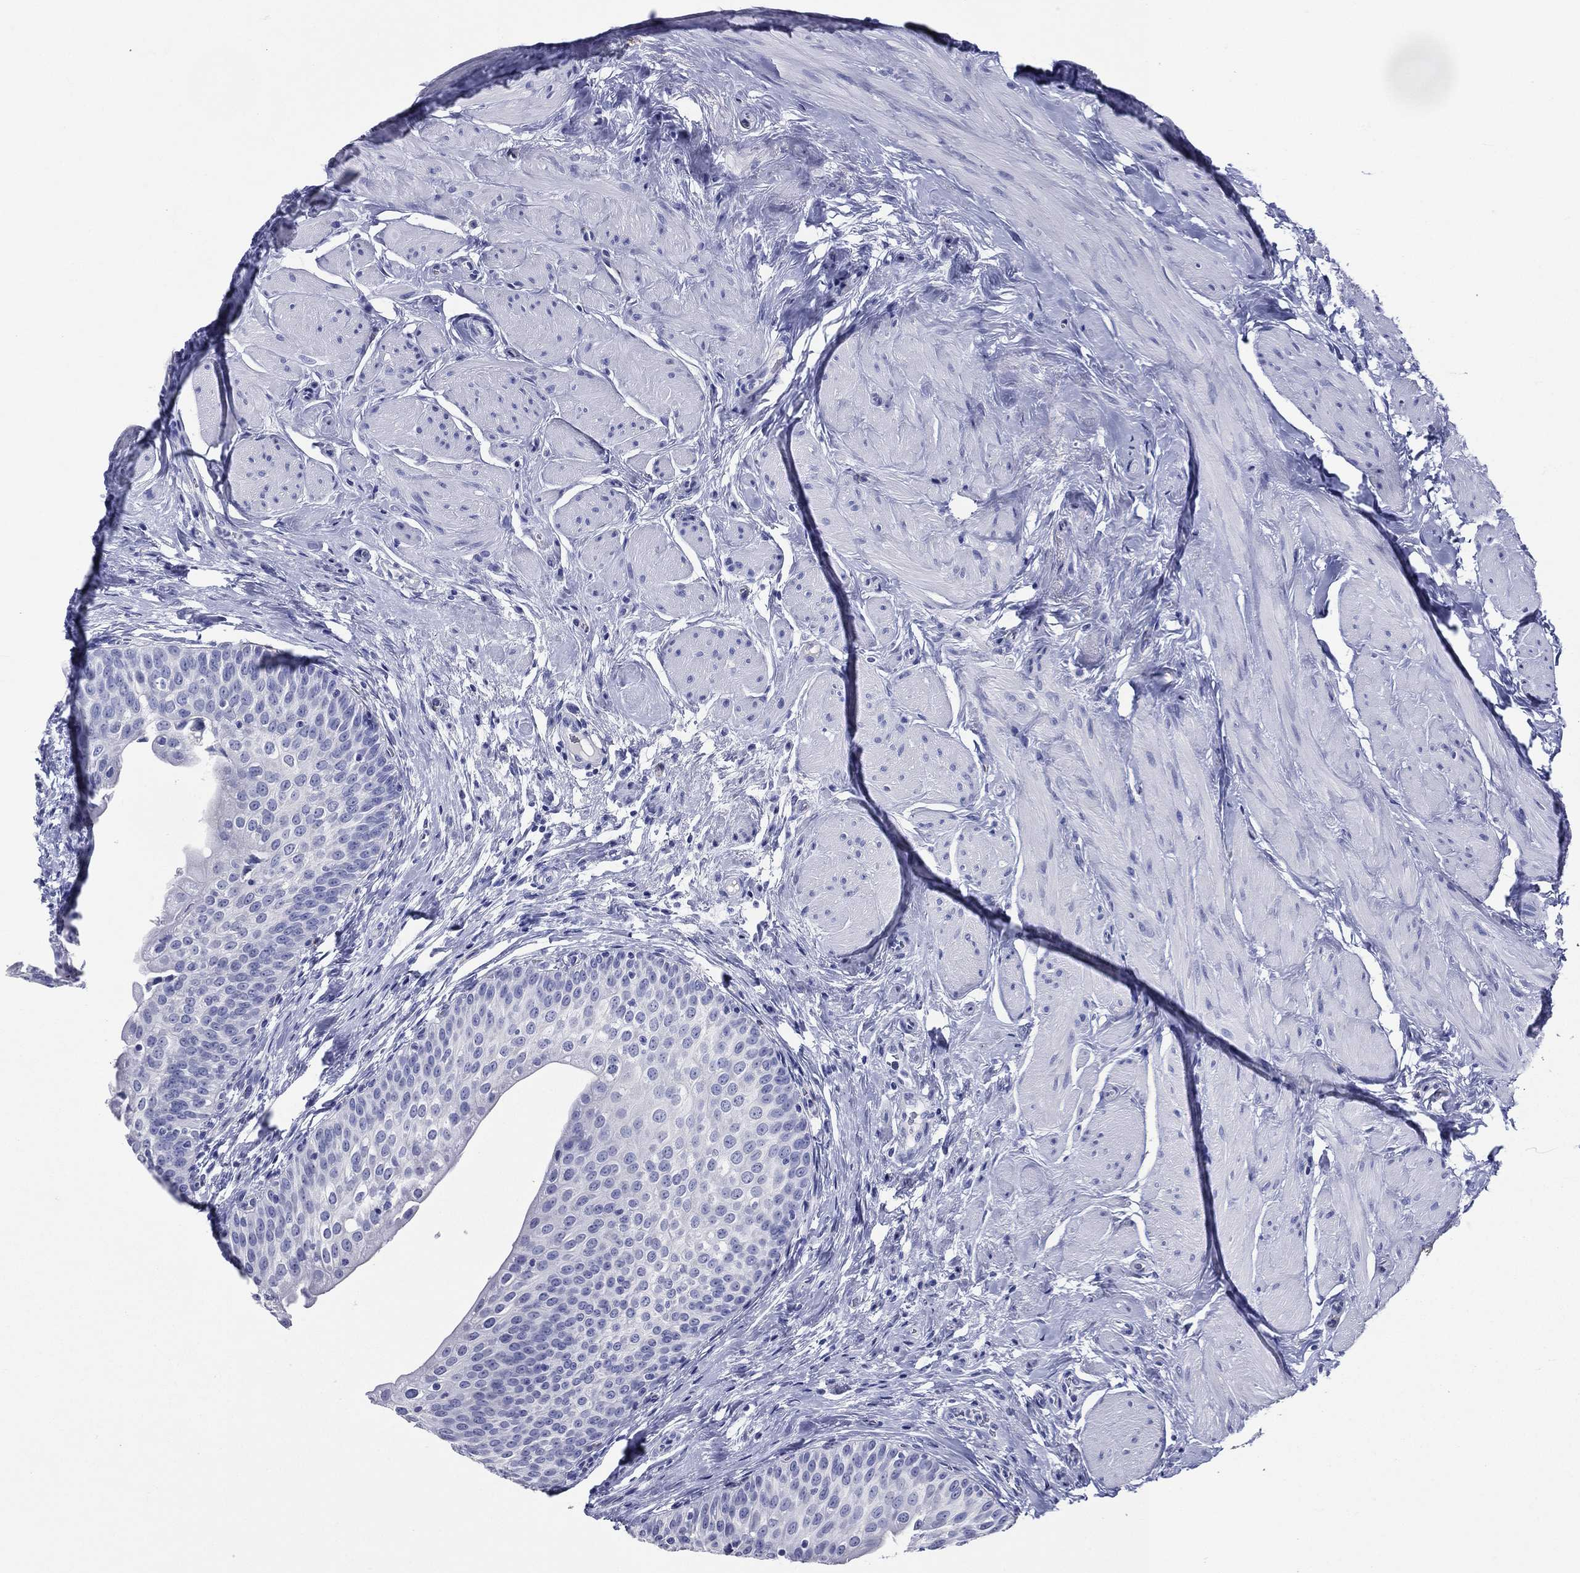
{"staining": {"intensity": "negative", "quantity": "none", "location": "none"}, "tissue": "urinary bladder", "cell_type": "Urothelial cells", "image_type": "normal", "snomed": [{"axis": "morphology", "description": "Normal tissue, NOS"}, {"axis": "topography", "description": "Urinary bladder"}], "caption": "High power microscopy micrograph of an immunohistochemistry histopathology image of normal urinary bladder, revealing no significant staining in urothelial cells. (Stains: DAB immunohistochemistry (IHC) with hematoxylin counter stain, Microscopy: brightfield microscopy at high magnification).", "gene": "ACE2", "patient": {"sex": "male", "age": 73}}